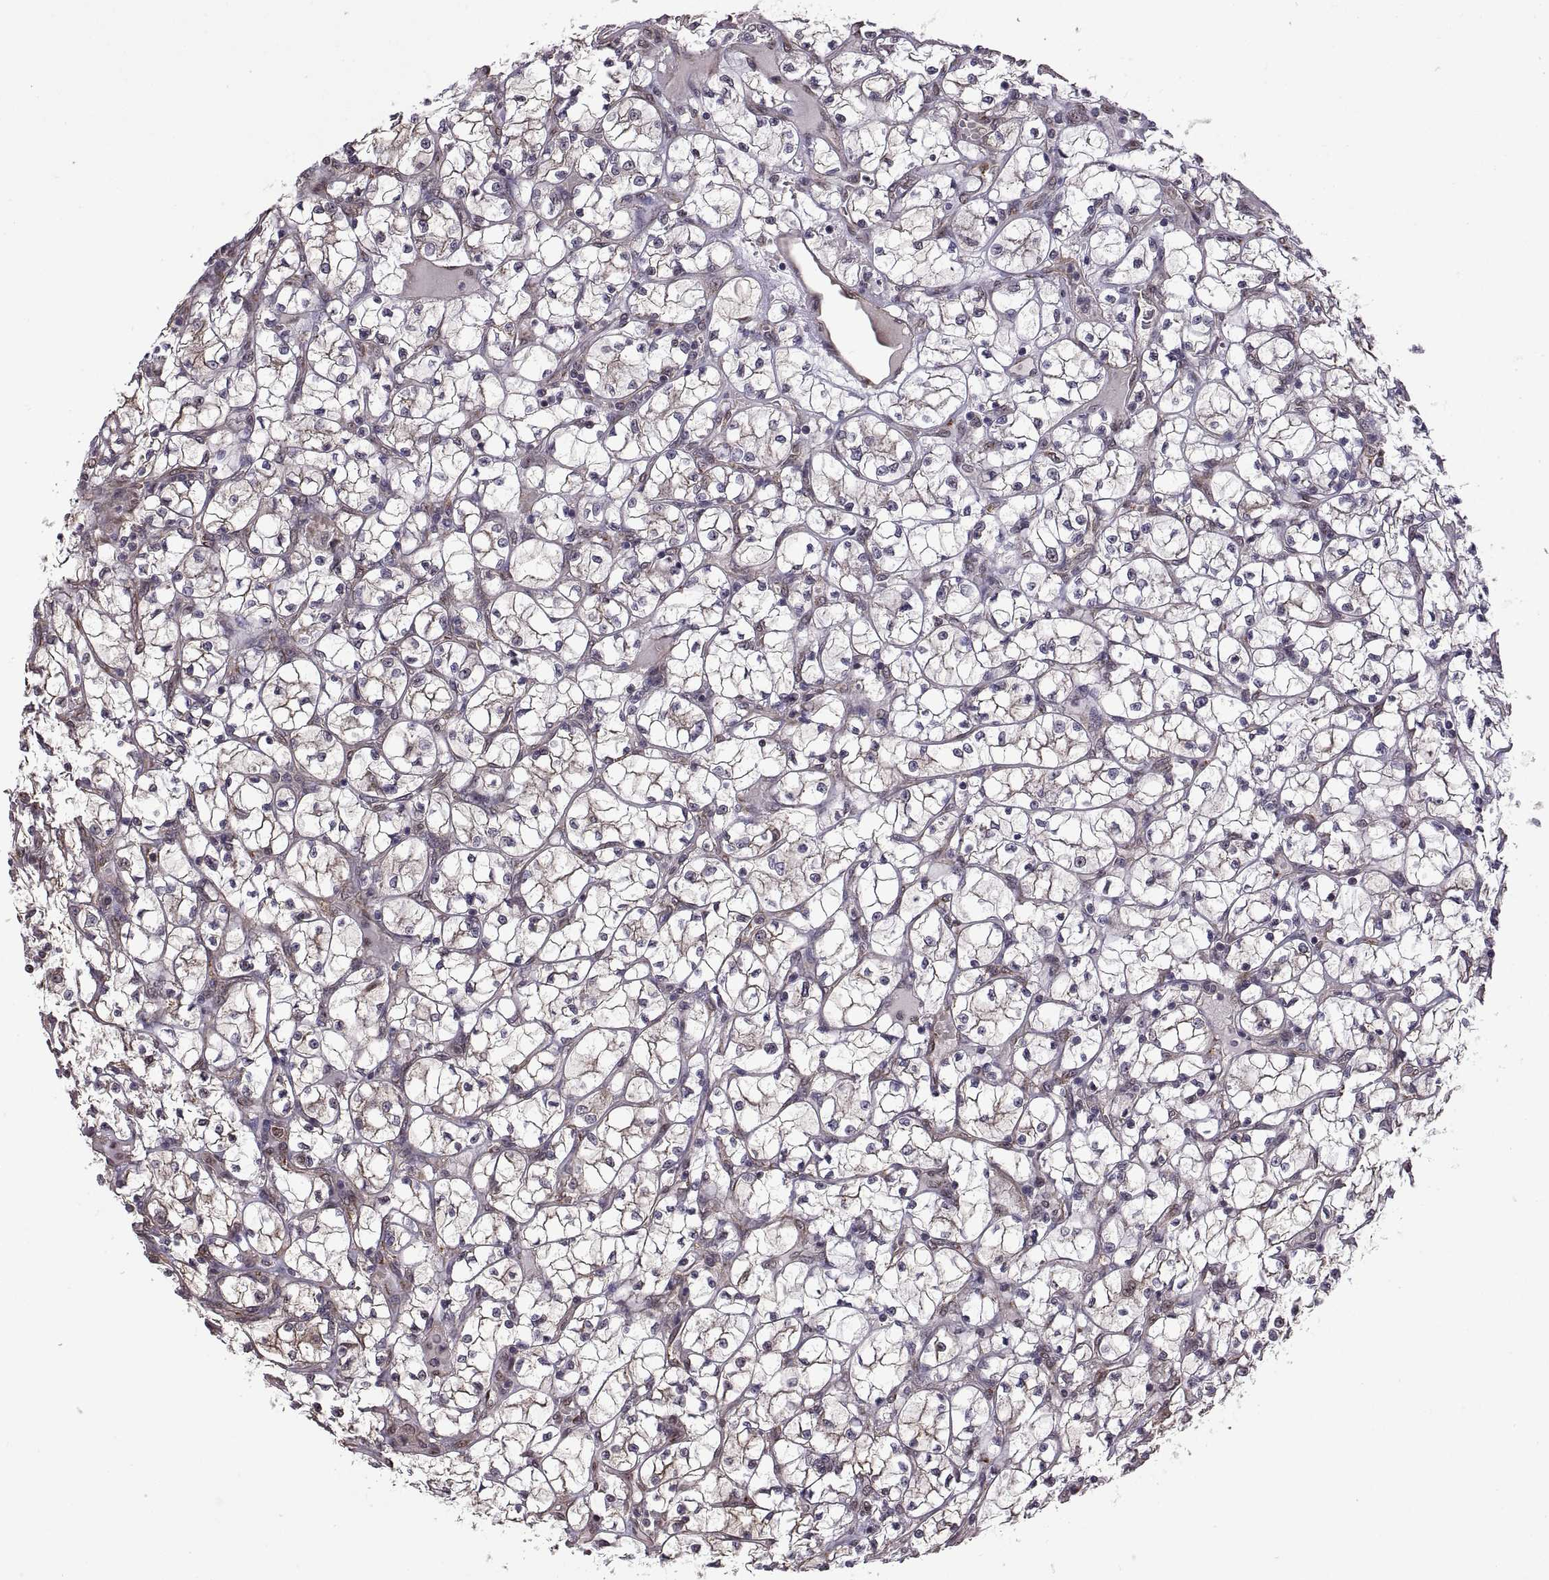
{"staining": {"intensity": "weak", "quantity": ">75%", "location": "cytoplasmic/membranous"}, "tissue": "renal cancer", "cell_type": "Tumor cells", "image_type": "cancer", "snomed": [{"axis": "morphology", "description": "Adenocarcinoma, NOS"}, {"axis": "topography", "description": "Kidney"}], "caption": "Human renal adenocarcinoma stained for a protein (brown) reveals weak cytoplasmic/membranous positive expression in approximately >75% of tumor cells.", "gene": "ARRB1", "patient": {"sex": "female", "age": 64}}